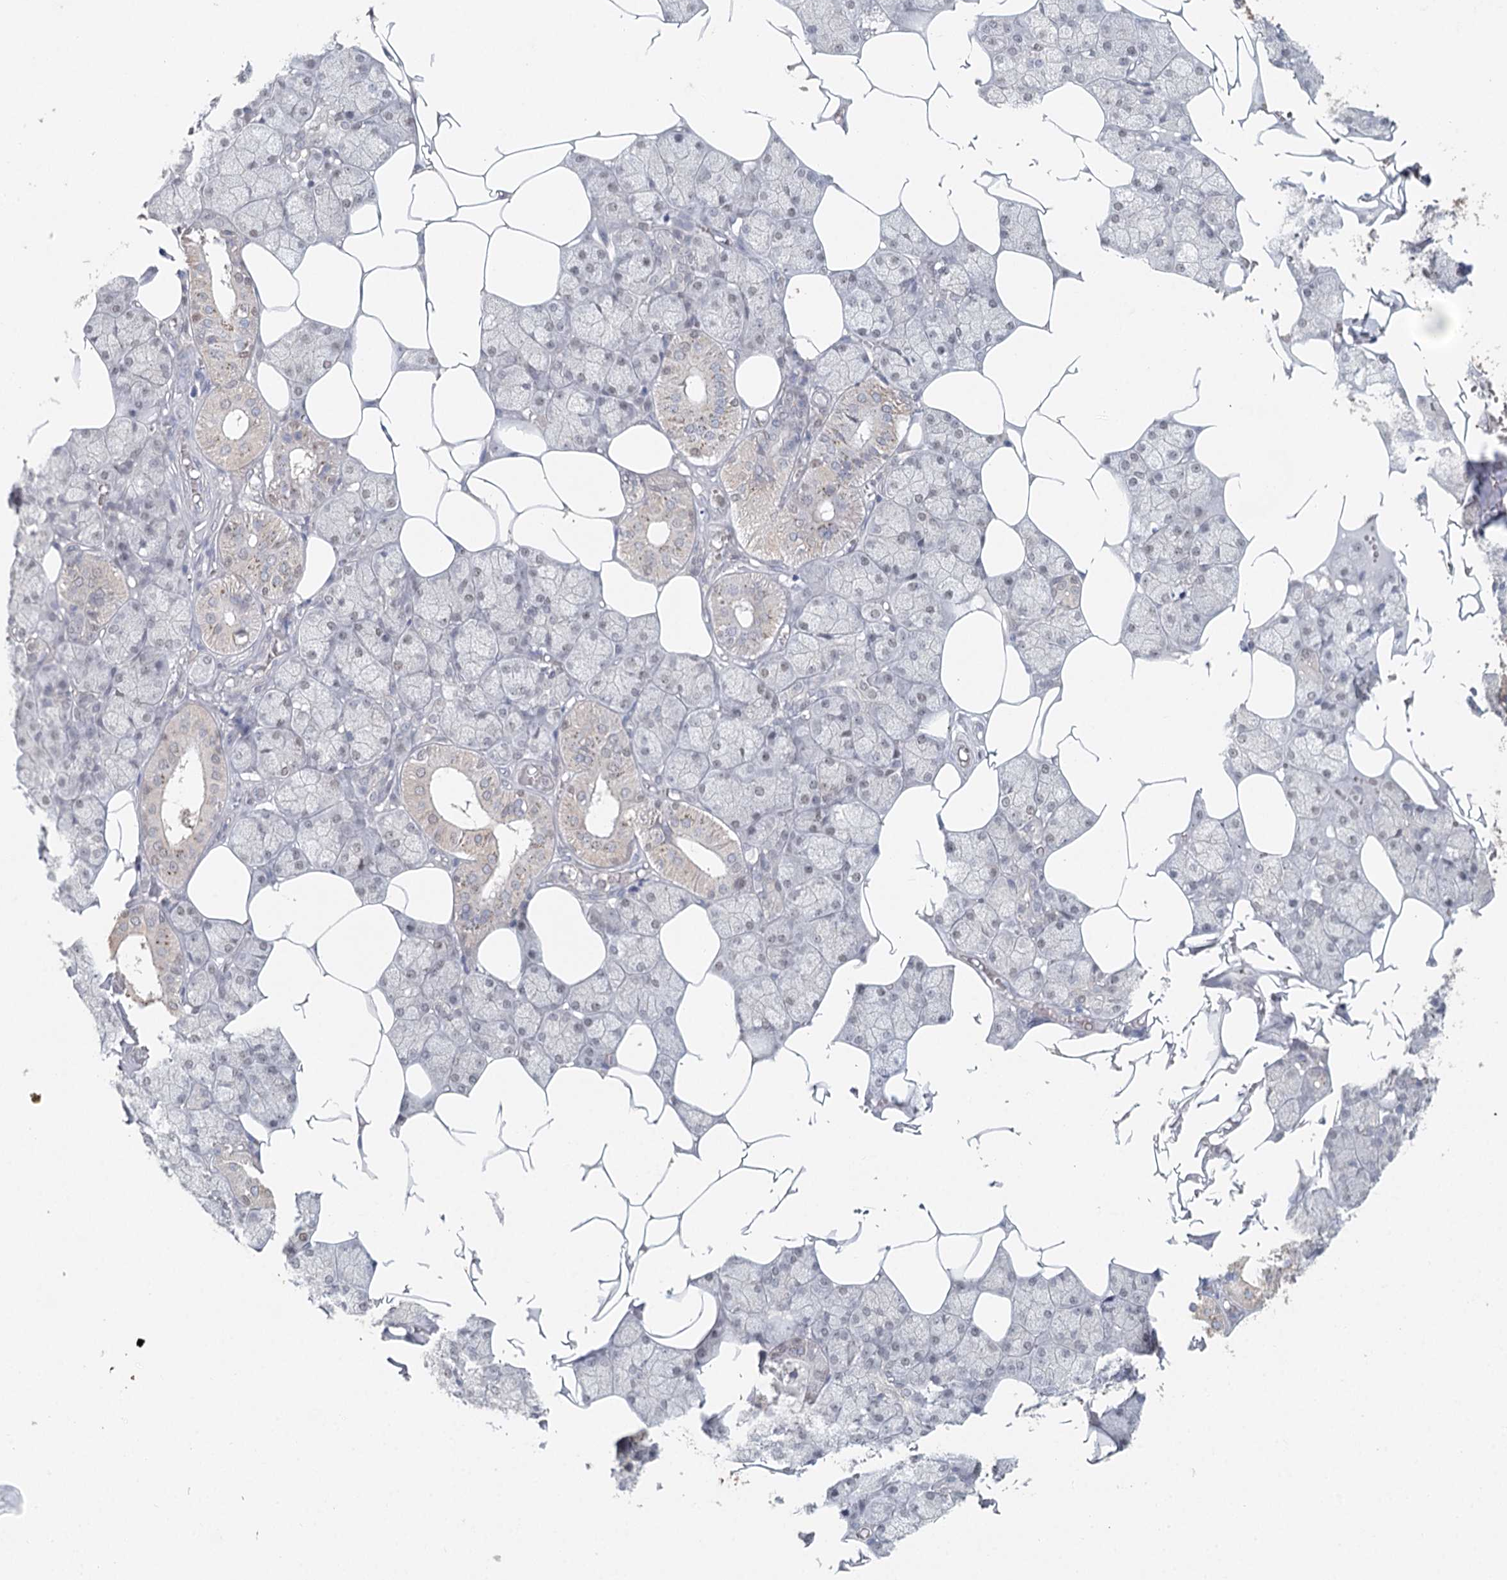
{"staining": {"intensity": "weak", "quantity": "<25%", "location": "nuclear"}, "tissue": "salivary gland", "cell_type": "Glandular cells", "image_type": "normal", "snomed": [{"axis": "morphology", "description": "Normal tissue, NOS"}, {"axis": "topography", "description": "Salivary gland"}], "caption": "An IHC photomicrograph of benign salivary gland is shown. There is no staining in glandular cells of salivary gland.", "gene": "ADK", "patient": {"sex": "male", "age": 62}}